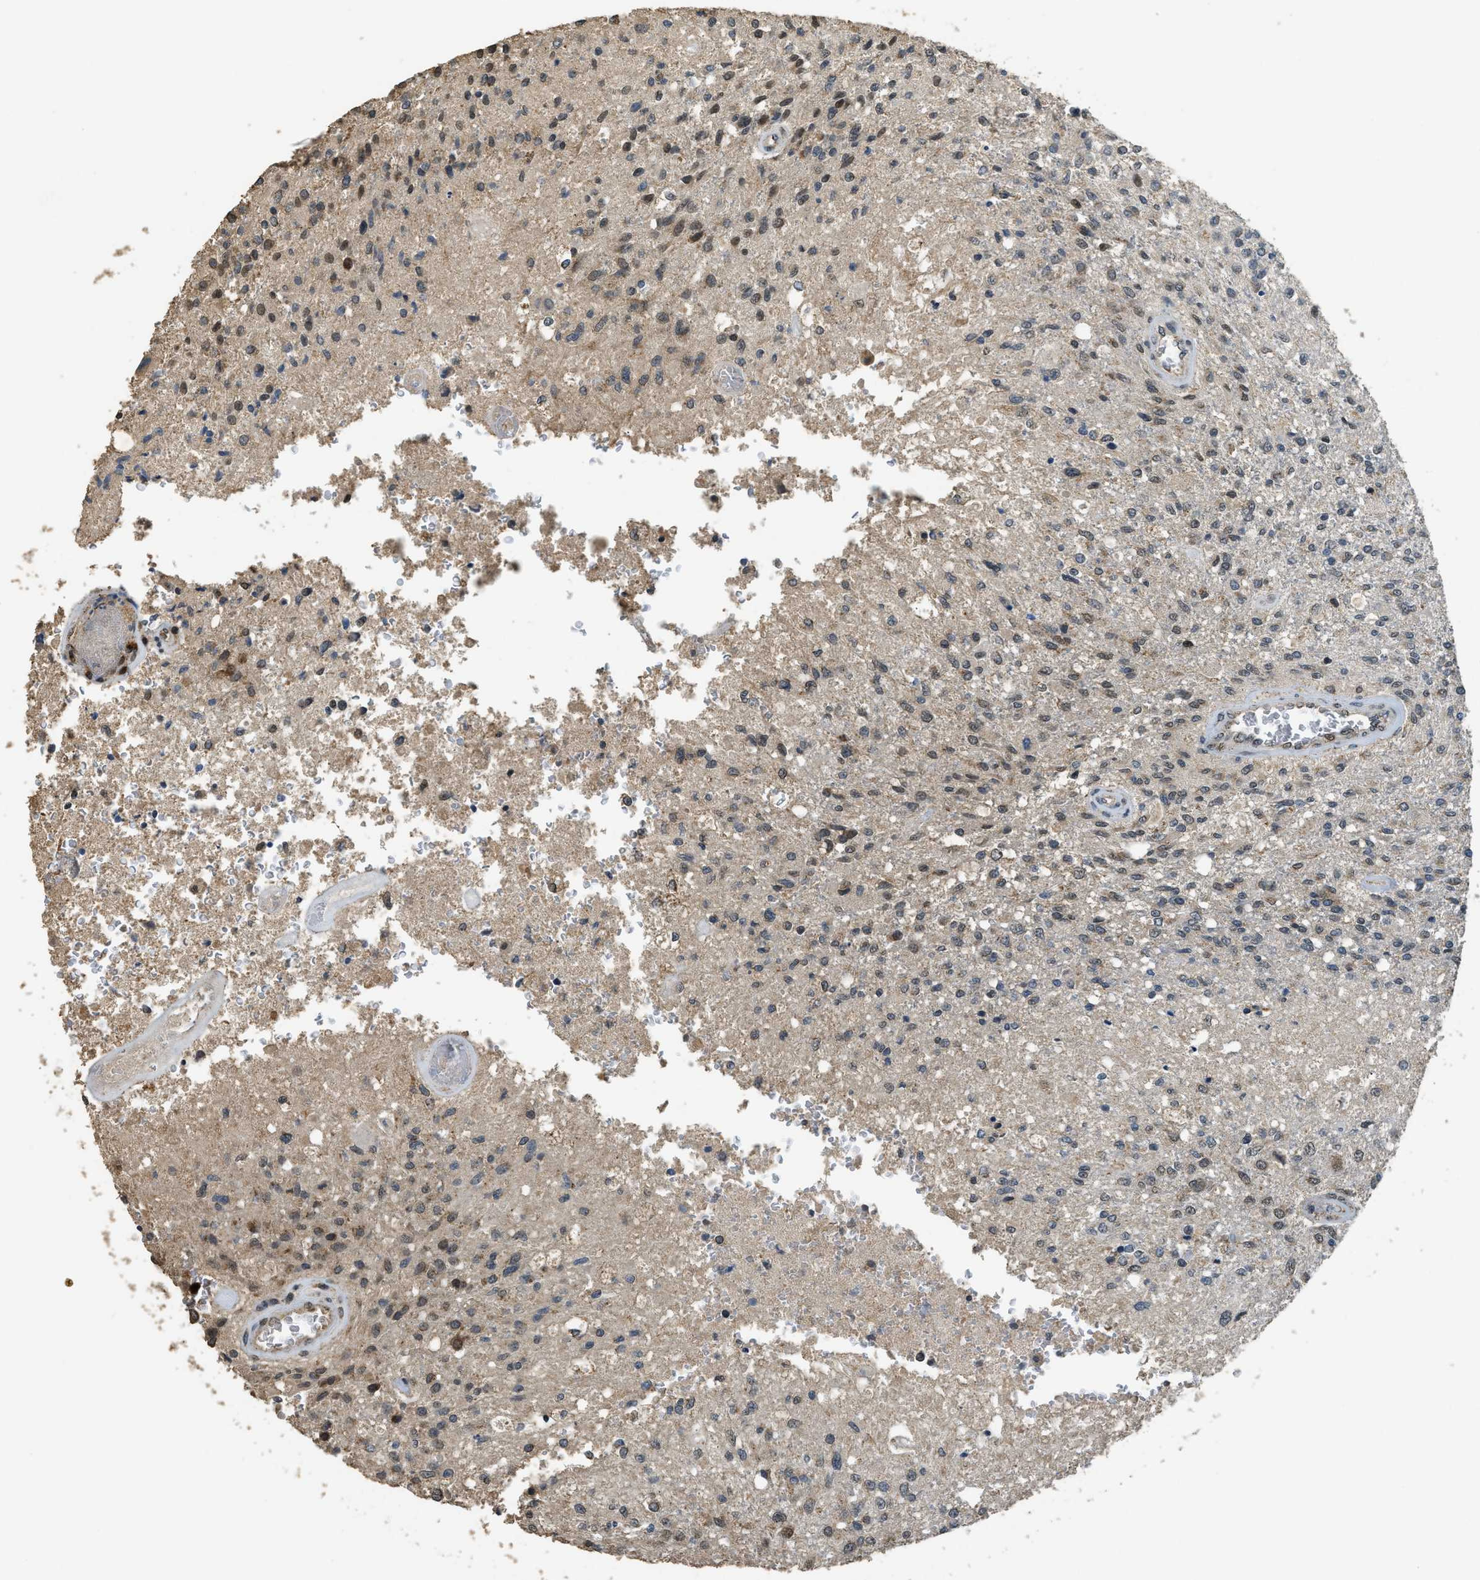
{"staining": {"intensity": "moderate", "quantity": "25%-75%", "location": "cytoplasmic/membranous,nuclear"}, "tissue": "glioma", "cell_type": "Tumor cells", "image_type": "cancer", "snomed": [{"axis": "morphology", "description": "Normal tissue, NOS"}, {"axis": "morphology", "description": "Glioma, malignant, High grade"}, {"axis": "topography", "description": "Cerebral cortex"}], "caption": "An IHC micrograph of neoplastic tissue is shown. Protein staining in brown shows moderate cytoplasmic/membranous and nuclear positivity in glioma within tumor cells. The staining is performed using DAB brown chromogen to label protein expression. The nuclei are counter-stained blue using hematoxylin.", "gene": "IPO7", "patient": {"sex": "male", "age": 77}}